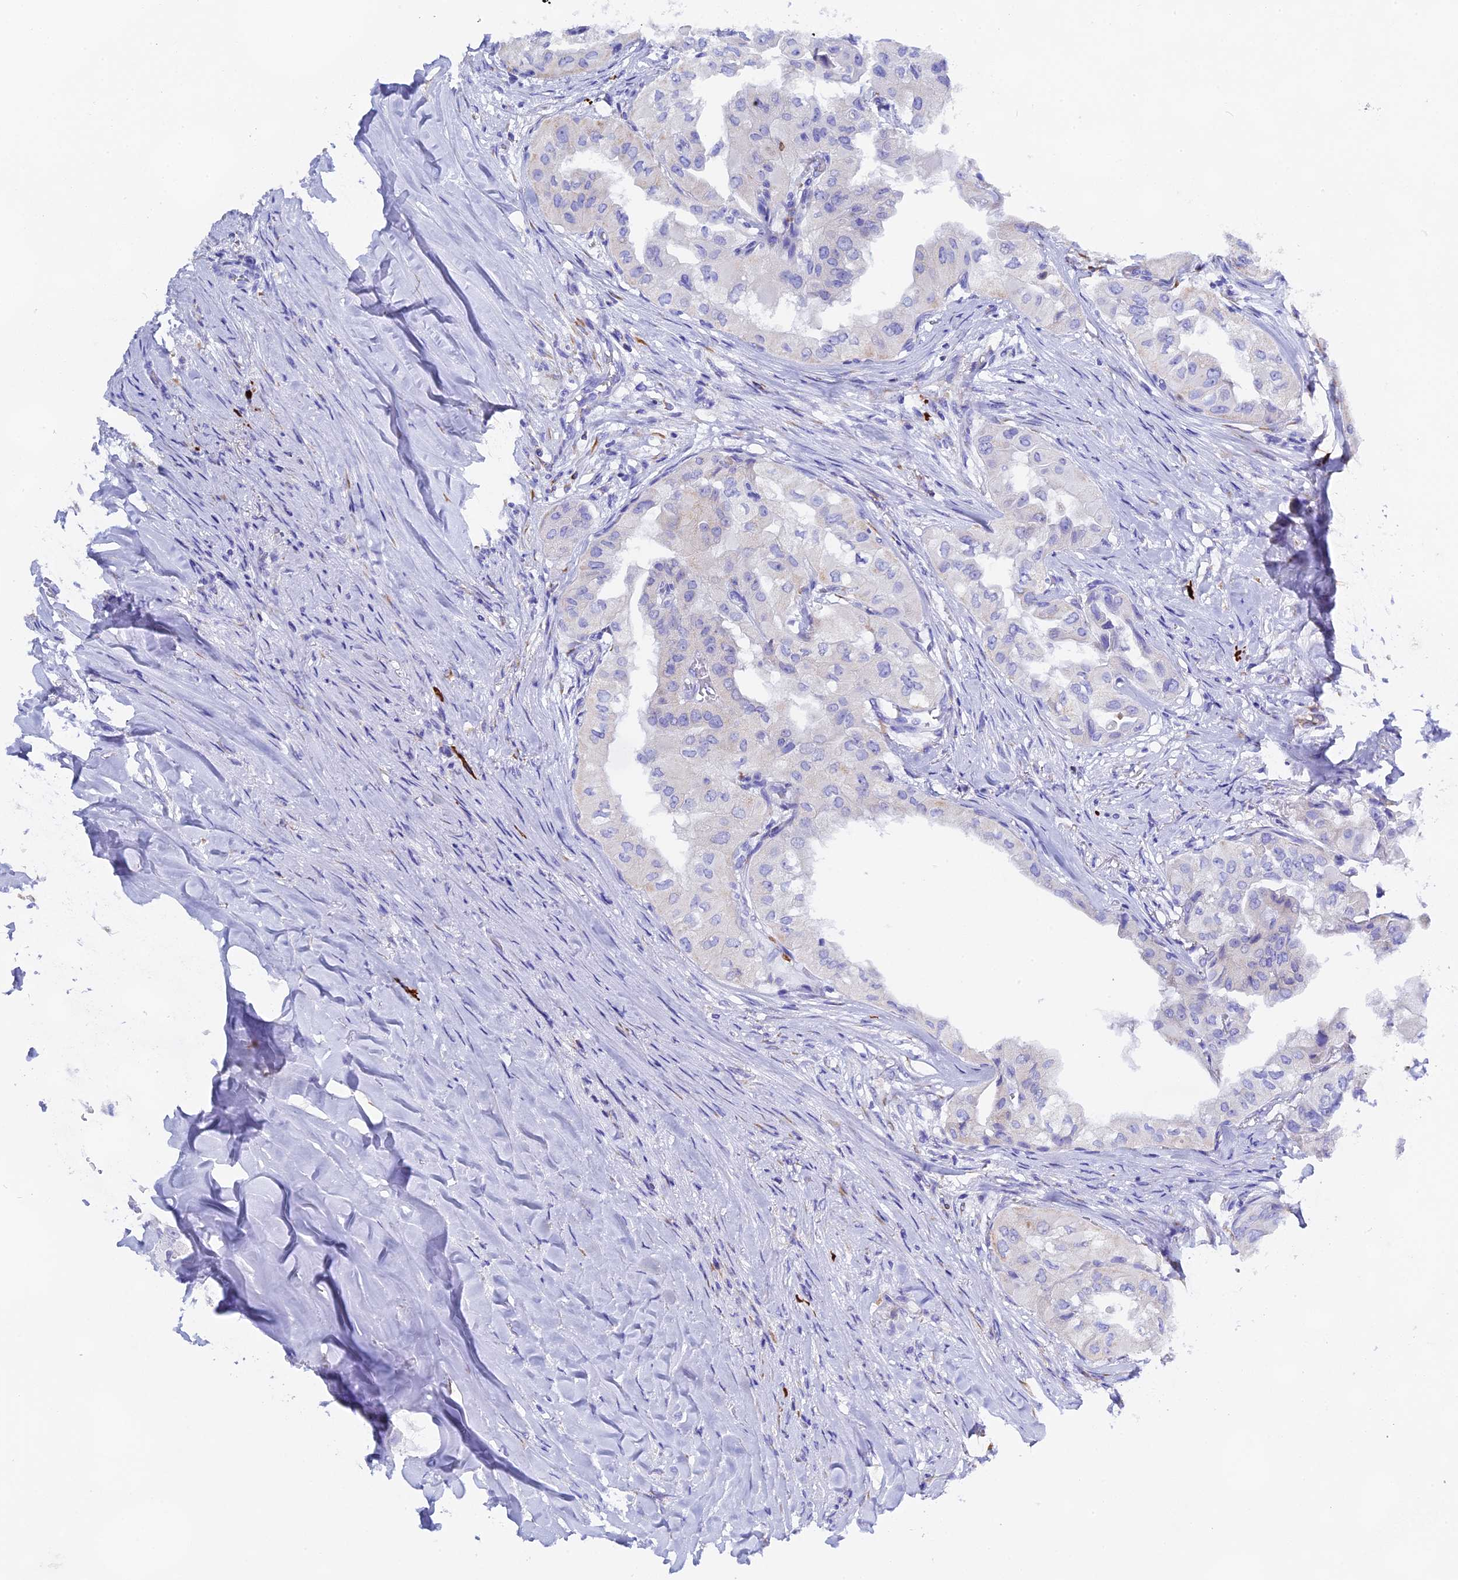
{"staining": {"intensity": "negative", "quantity": "none", "location": "none"}, "tissue": "thyroid cancer", "cell_type": "Tumor cells", "image_type": "cancer", "snomed": [{"axis": "morphology", "description": "Papillary adenocarcinoma, NOS"}, {"axis": "topography", "description": "Thyroid gland"}], "caption": "The immunohistochemistry (IHC) photomicrograph has no significant positivity in tumor cells of thyroid papillary adenocarcinoma tissue.", "gene": "FKBP11", "patient": {"sex": "female", "age": 59}}